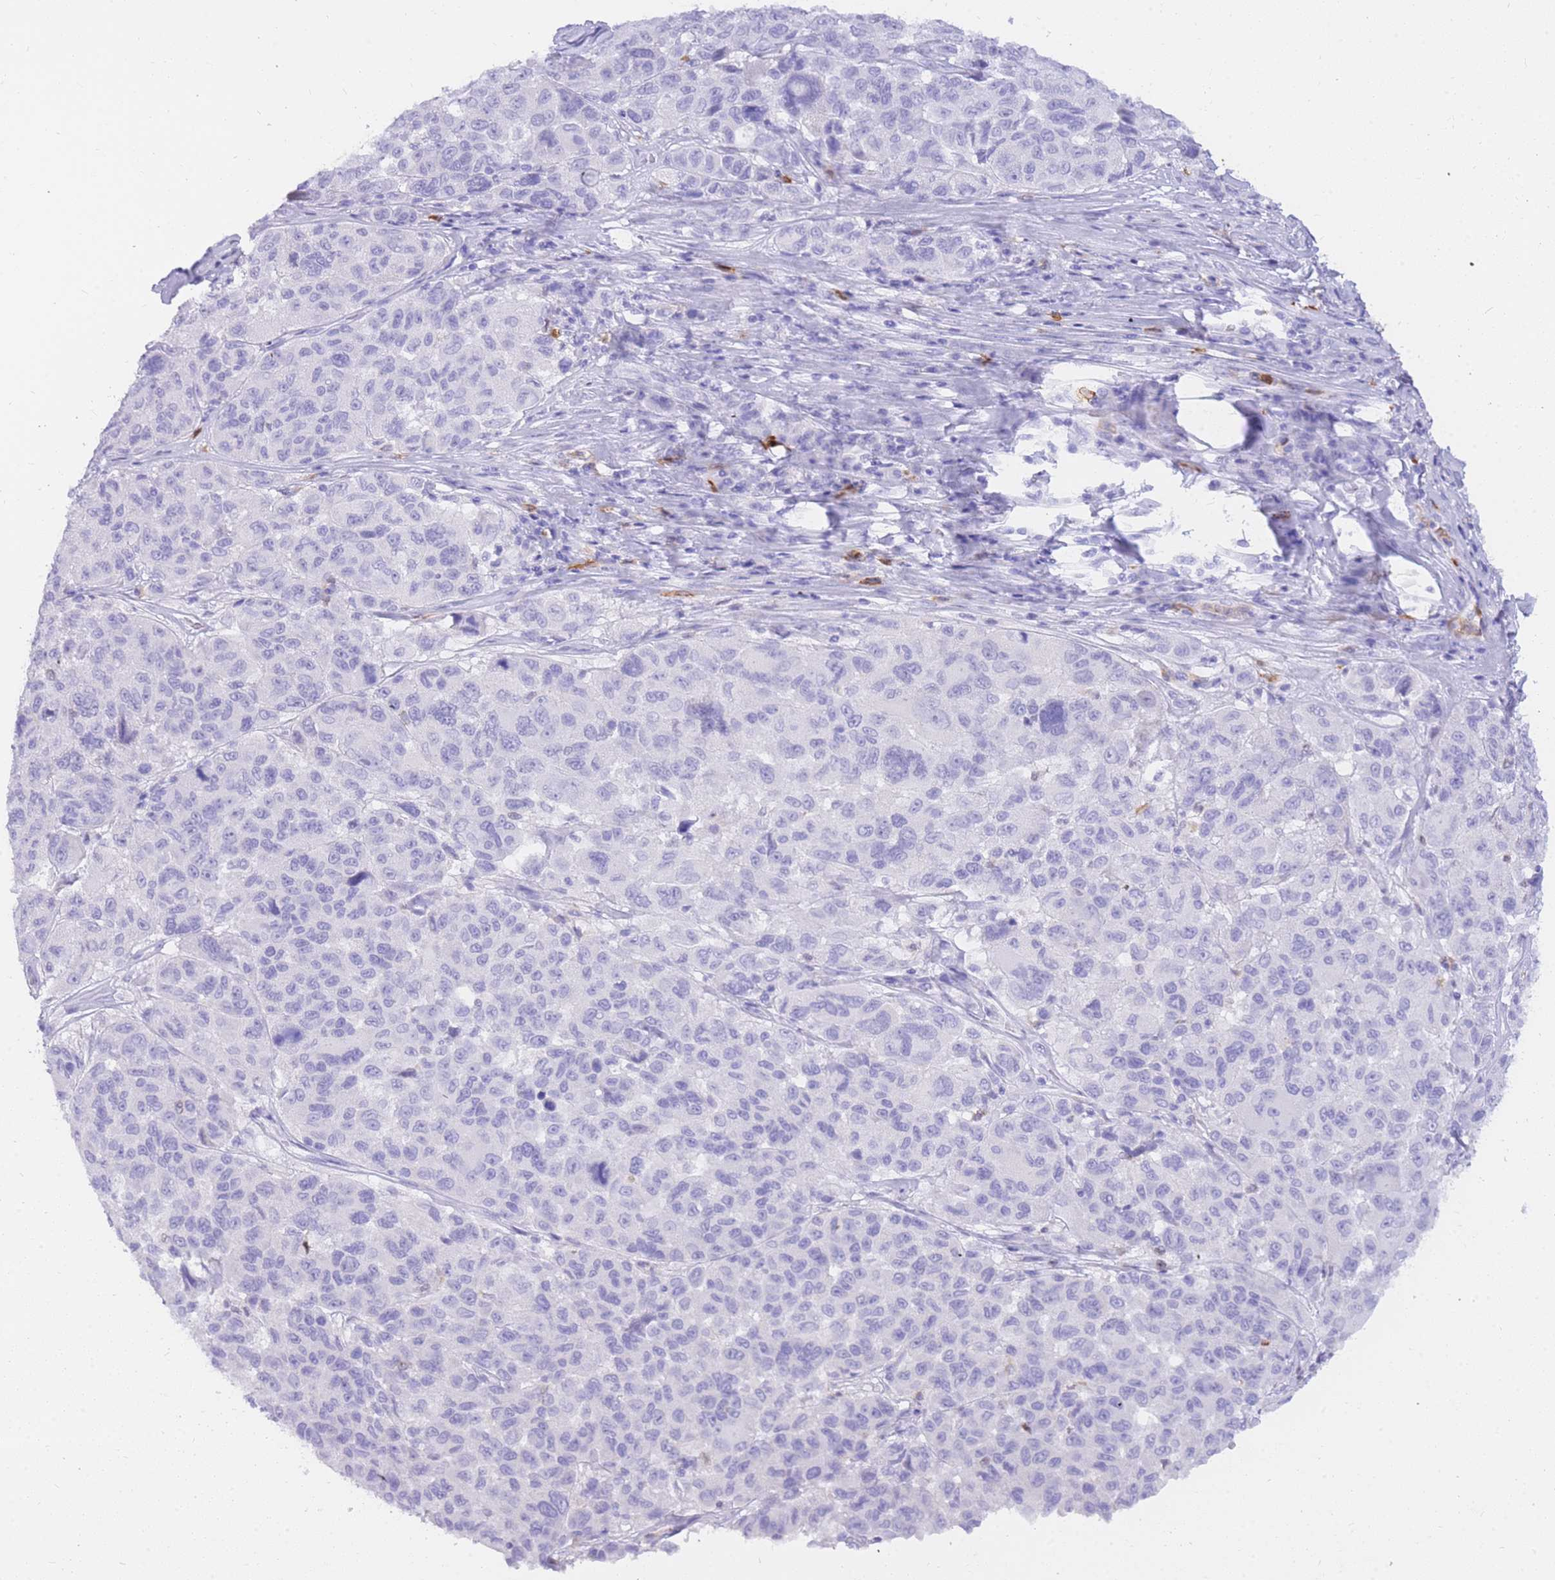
{"staining": {"intensity": "negative", "quantity": "none", "location": "none"}, "tissue": "melanoma", "cell_type": "Tumor cells", "image_type": "cancer", "snomed": [{"axis": "morphology", "description": "Malignant melanoma, NOS"}, {"axis": "topography", "description": "Skin"}], "caption": "Protein analysis of malignant melanoma demonstrates no significant positivity in tumor cells. (DAB immunohistochemistry (IHC) with hematoxylin counter stain).", "gene": "HERC1", "patient": {"sex": "female", "age": 66}}